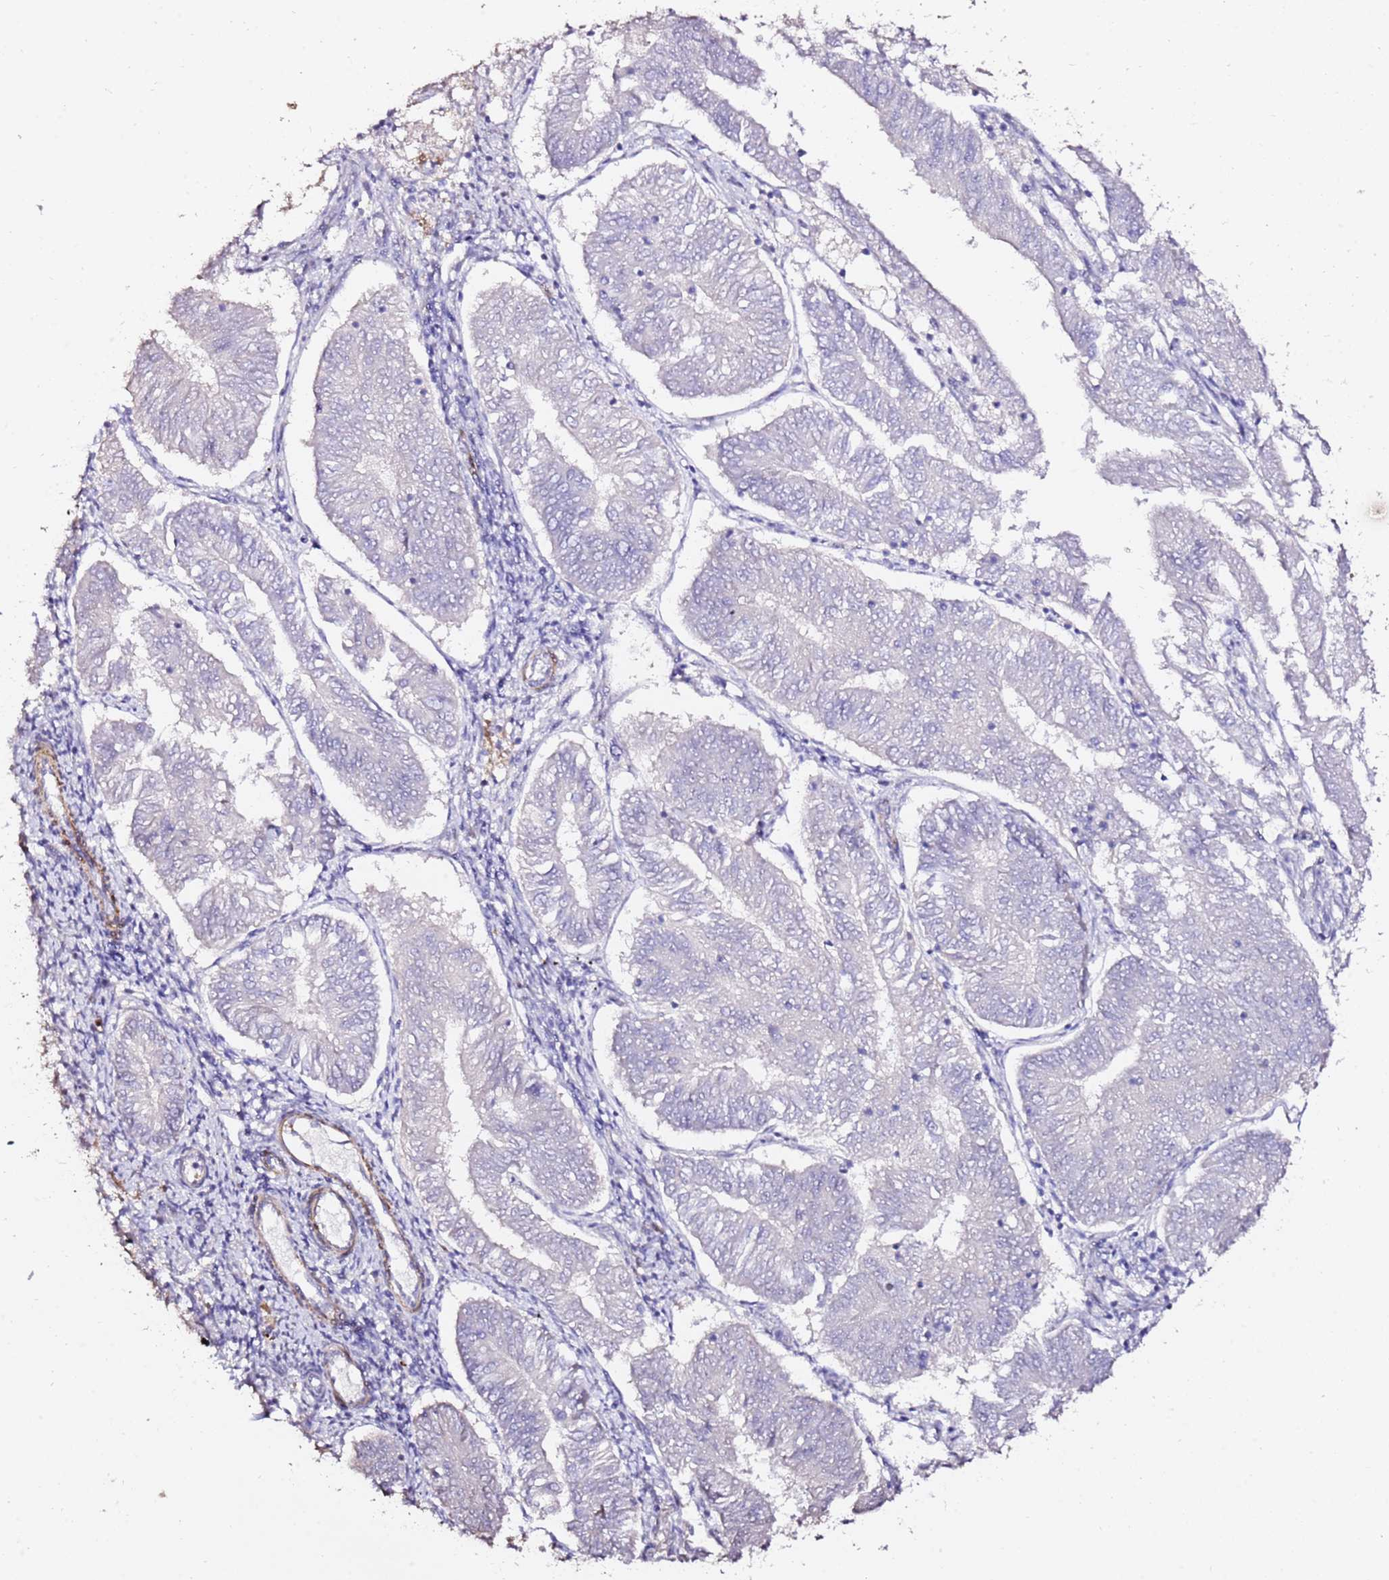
{"staining": {"intensity": "negative", "quantity": "none", "location": "none"}, "tissue": "endometrial cancer", "cell_type": "Tumor cells", "image_type": "cancer", "snomed": [{"axis": "morphology", "description": "Adenocarcinoma, NOS"}, {"axis": "topography", "description": "Endometrium"}], "caption": "Immunohistochemistry (IHC) of human adenocarcinoma (endometrial) shows no staining in tumor cells. (Immunohistochemistry (IHC), brightfield microscopy, high magnification).", "gene": "ART5", "patient": {"sex": "female", "age": 58}}